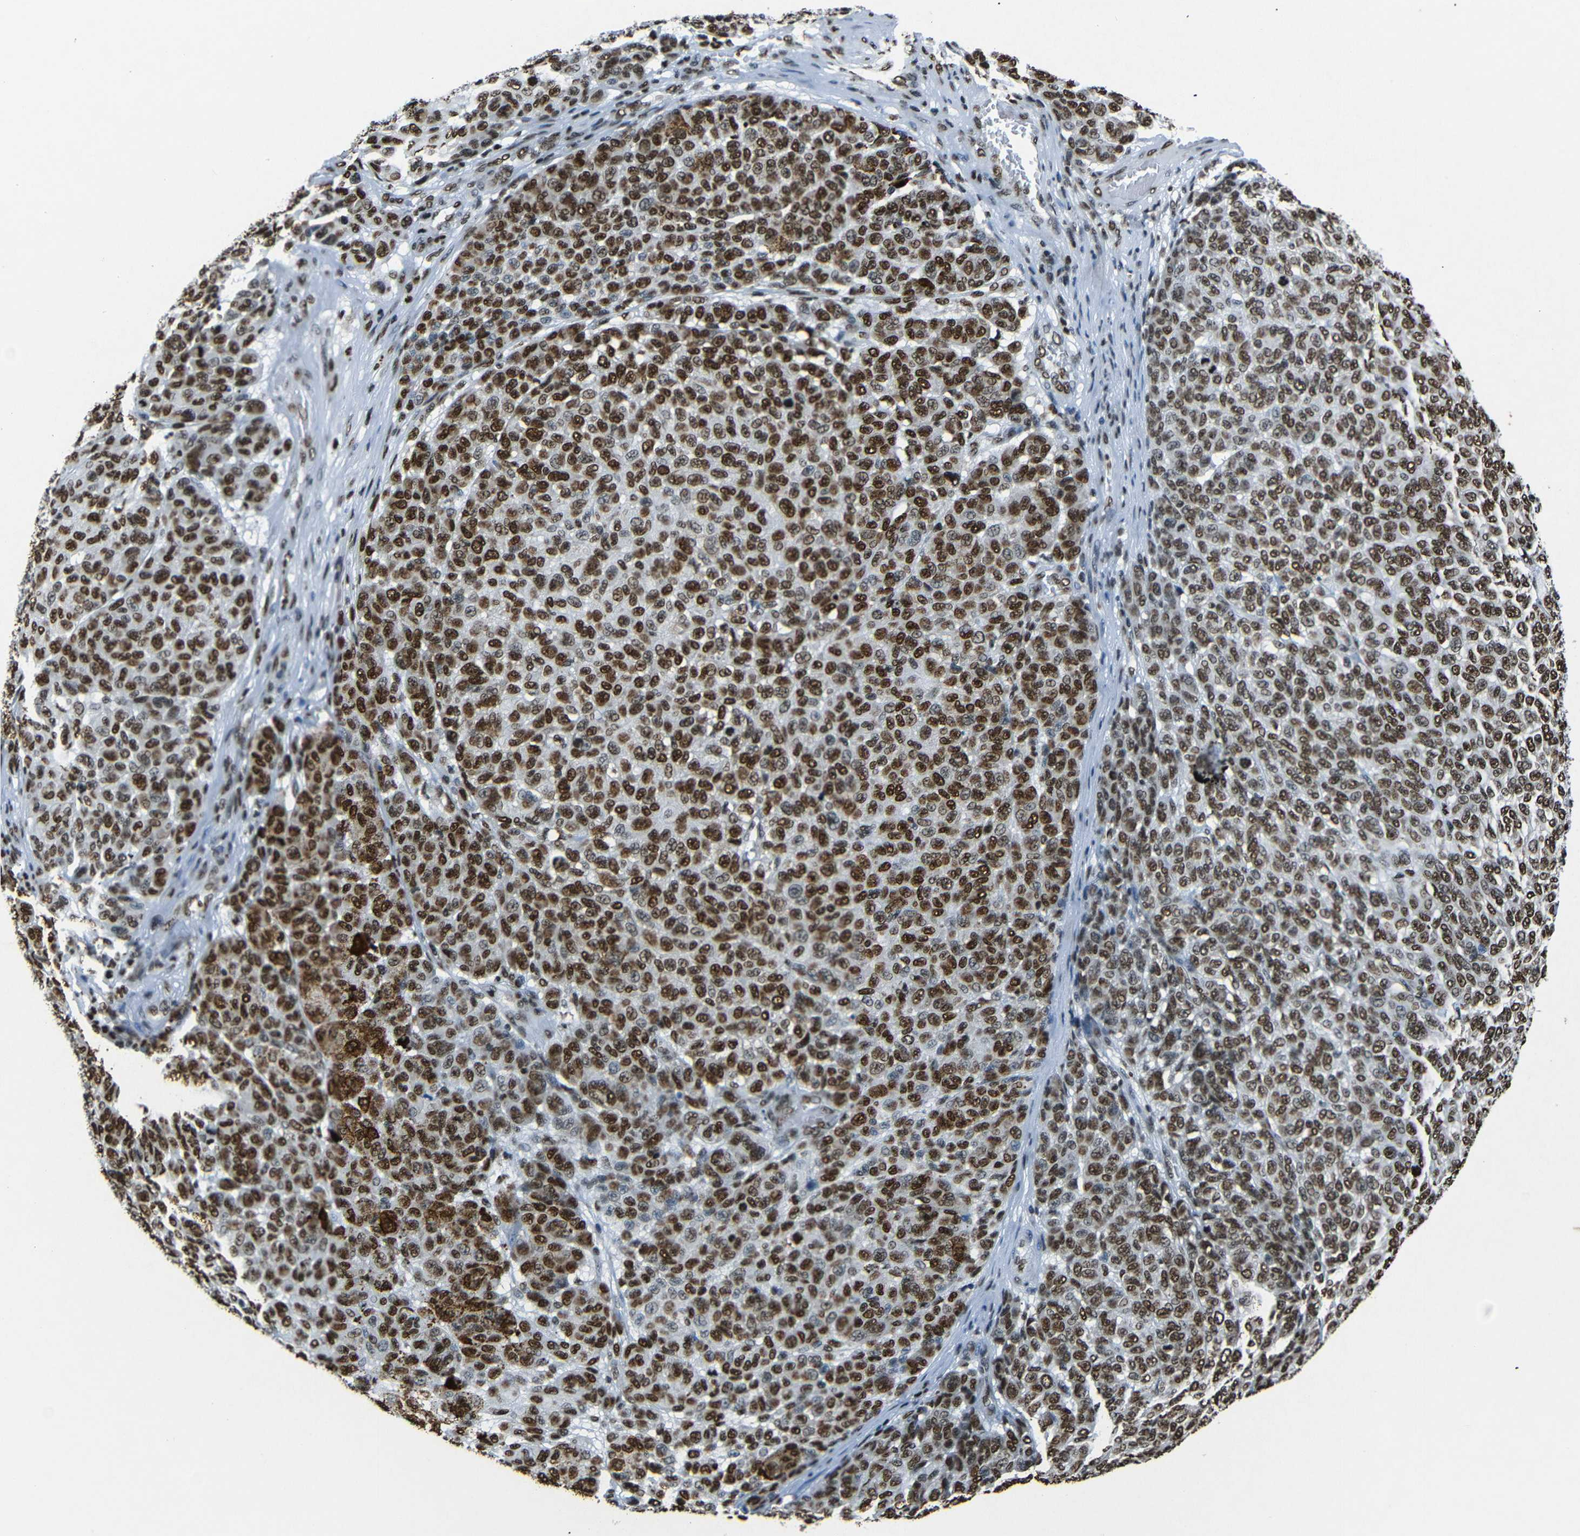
{"staining": {"intensity": "strong", "quantity": ">75%", "location": "nuclear"}, "tissue": "melanoma", "cell_type": "Tumor cells", "image_type": "cancer", "snomed": [{"axis": "morphology", "description": "Malignant melanoma, NOS"}, {"axis": "topography", "description": "Skin"}], "caption": "Immunohistochemical staining of malignant melanoma demonstrates strong nuclear protein positivity in approximately >75% of tumor cells.", "gene": "HMGN1", "patient": {"sex": "male", "age": 59}}